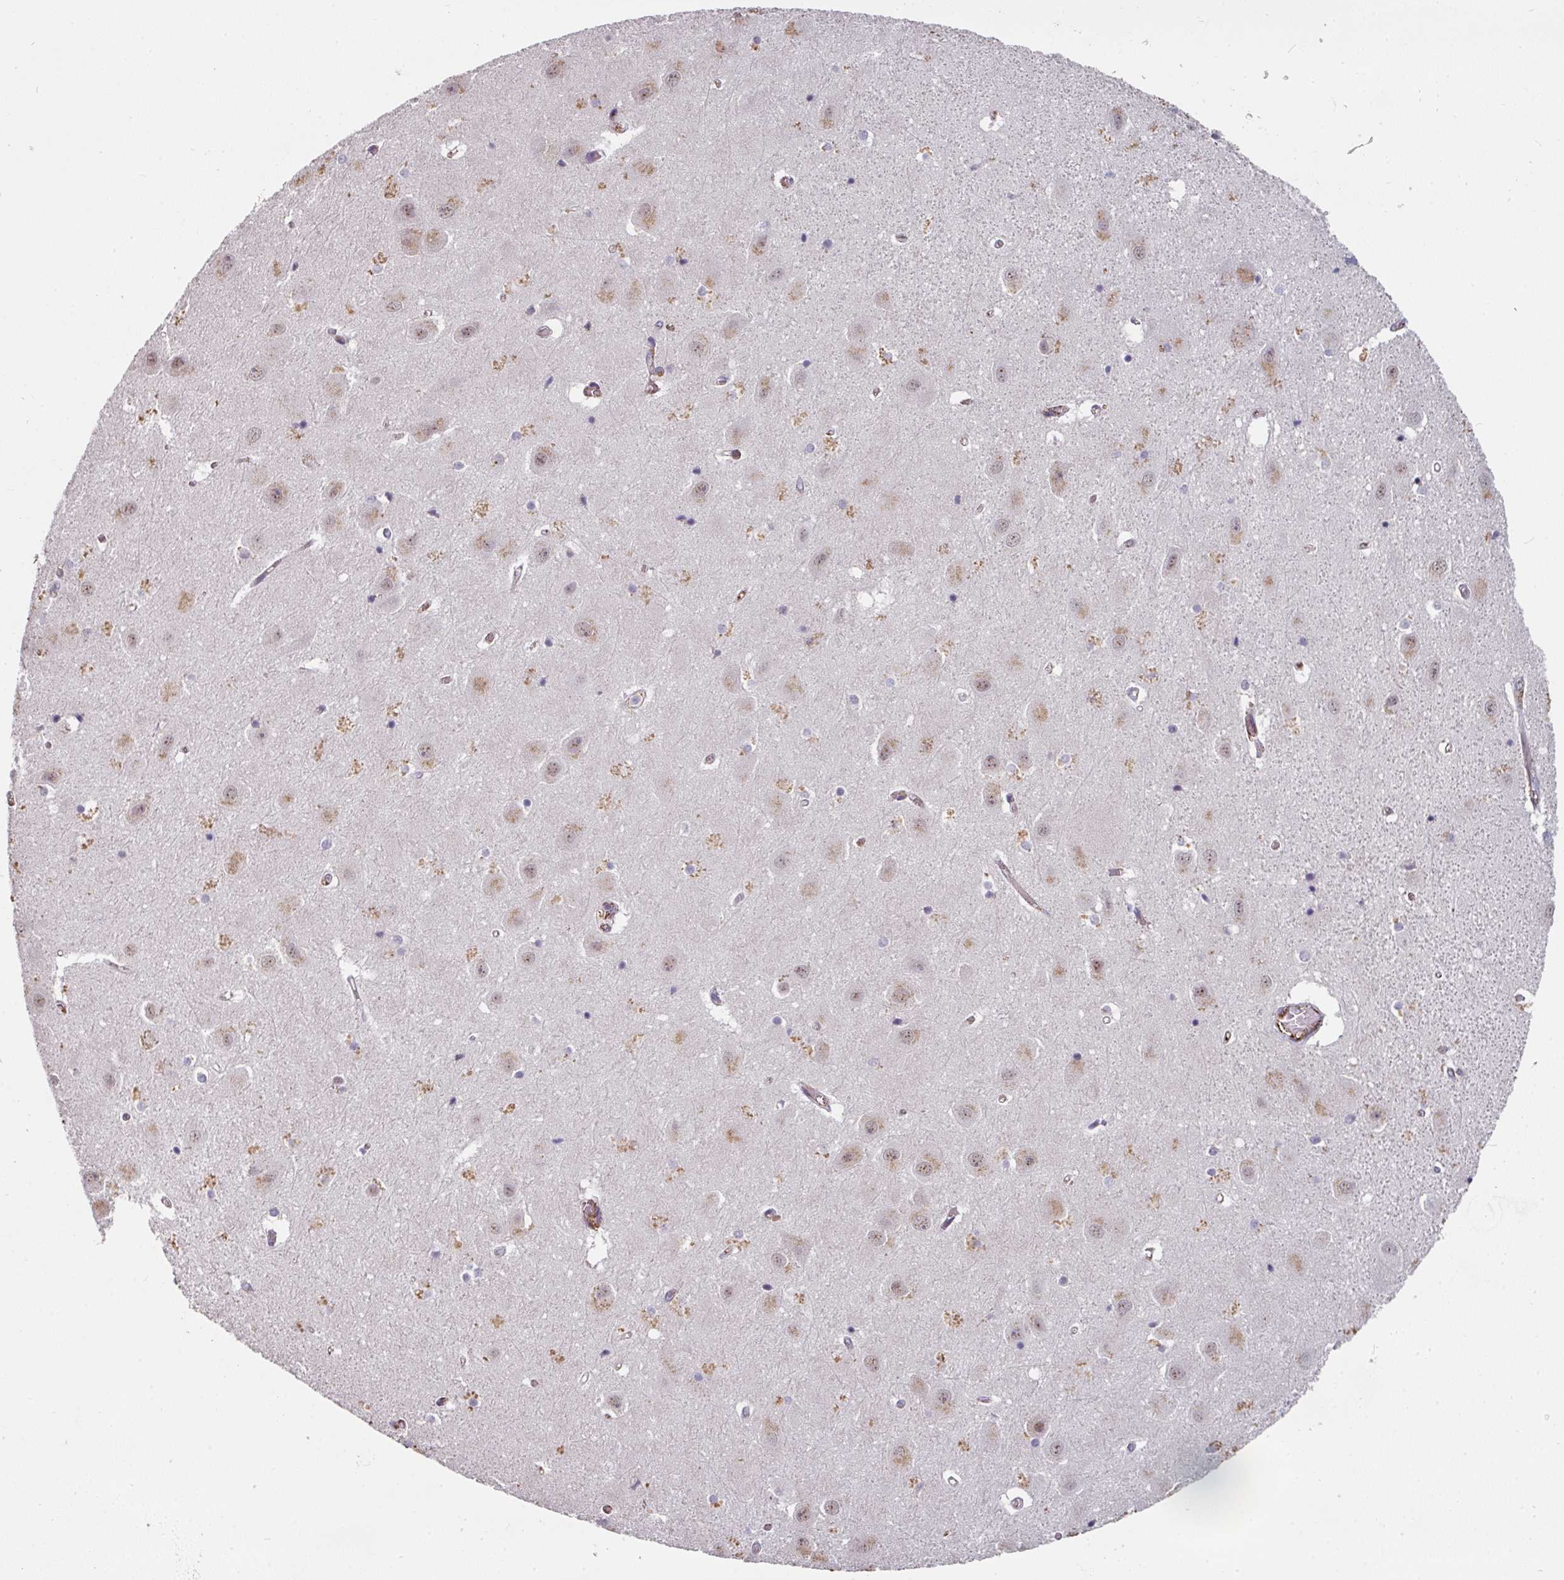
{"staining": {"intensity": "negative", "quantity": "none", "location": "none"}, "tissue": "hippocampus", "cell_type": "Glial cells", "image_type": "normal", "snomed": [{"axis": "morphology", "description": "Normal tissue, NOS"}, {"axis": "topography", "description": "Hippocampus"}], "caption": "Immunohistochemistry (IHC) of unremarkable human hippocampus exhibits no expression in glial cells.", "gene": "SIDT2", "patient": {"sex": "female", "age": 52}}